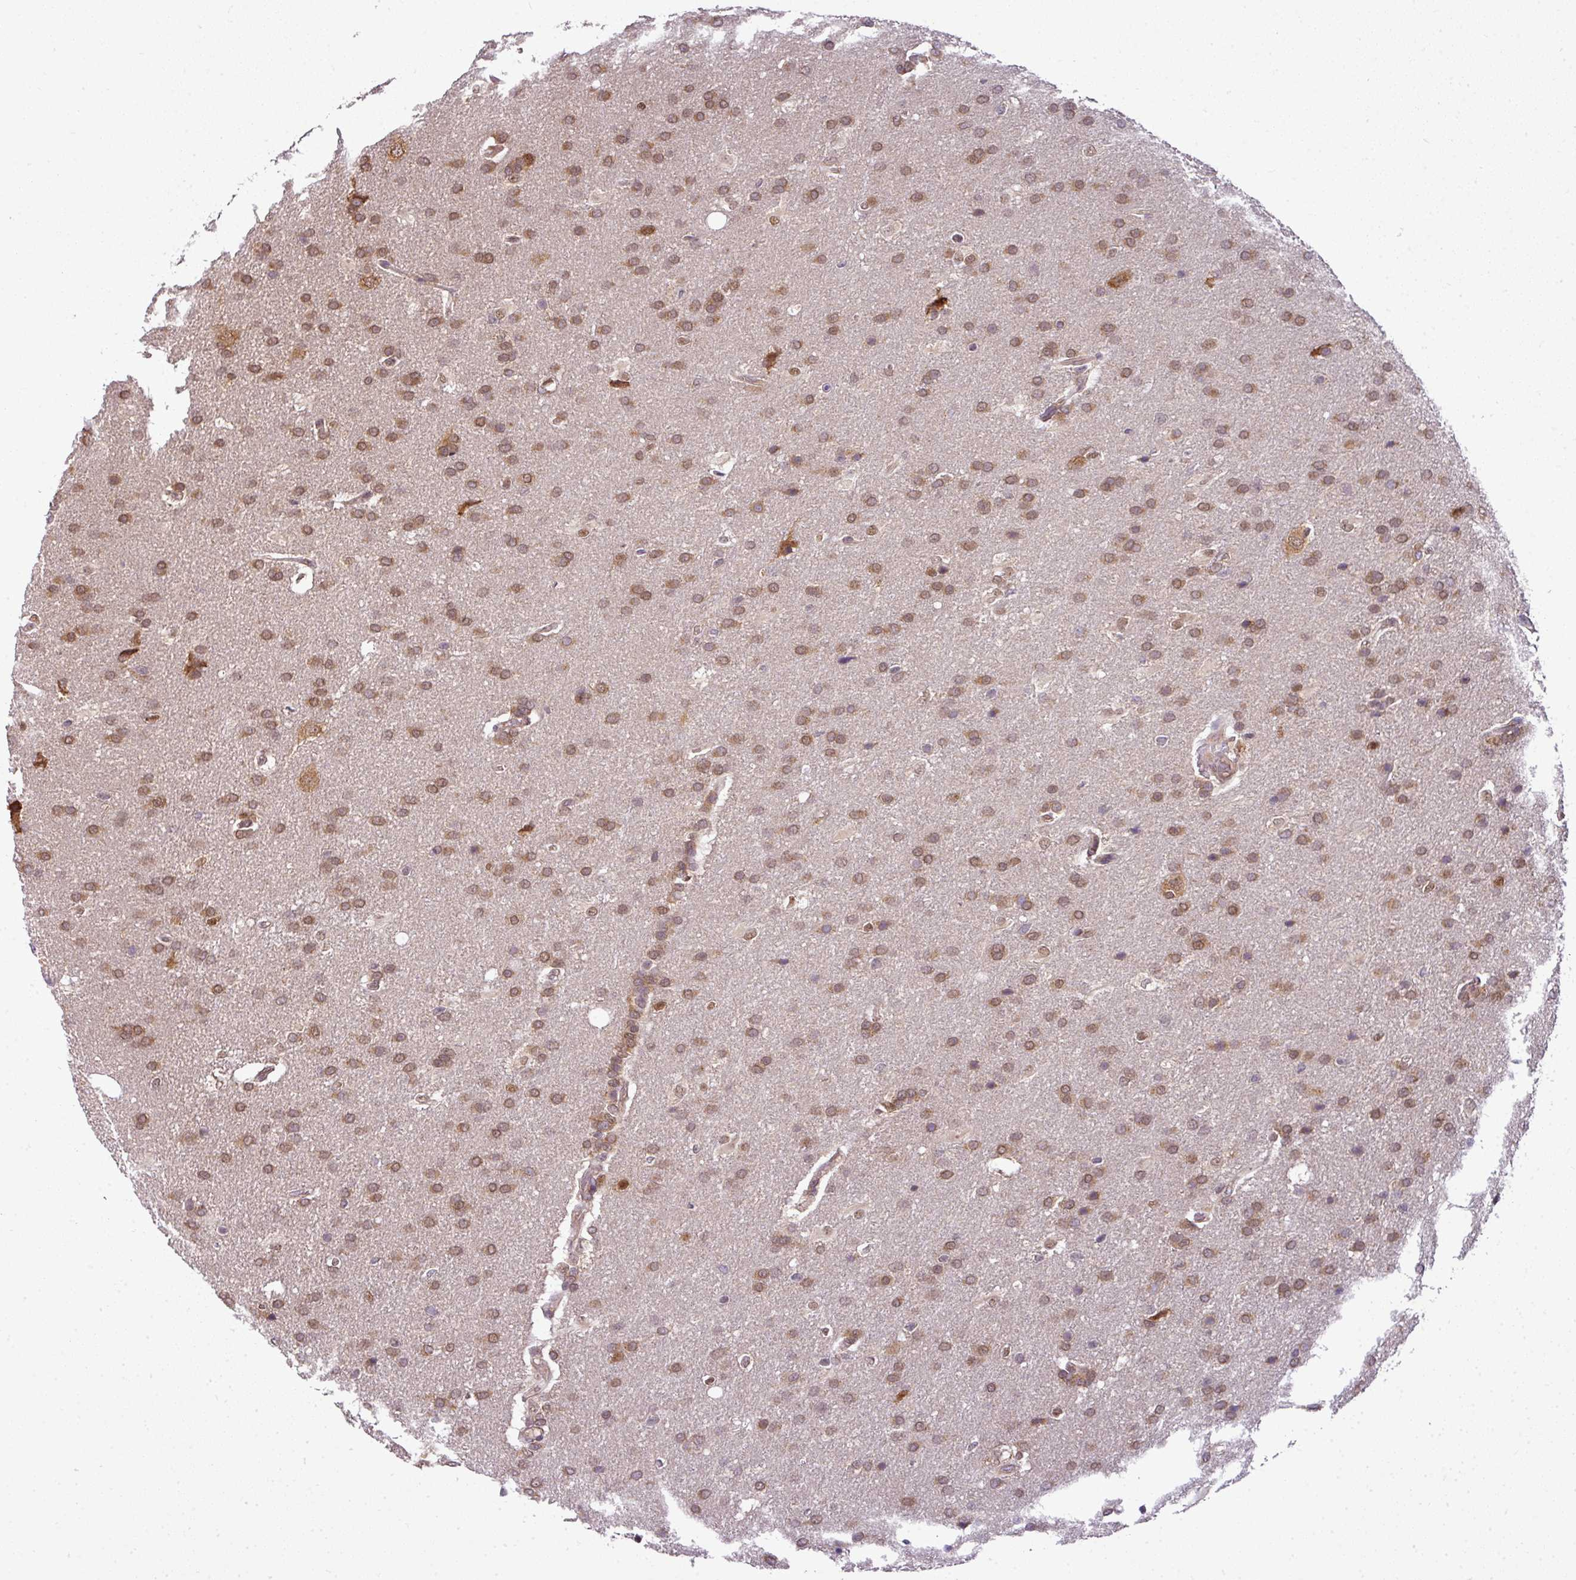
{"staining": {"intensity": "moderate", "quantity": ">75%", "location": "cytoplasmic/membranous,nuclear"}, "tissue": "glioma", "cell_type": "Tumor cells", "image_type": "cancer", "snomed": [{"axis": "morphology", "description": "Glioma, malignant, High grade"}, {"axis": "topography", "description": "Brain"}], "caption": "A brown stain labels moderate cytoplasmic/membranous and nuclear expression of a protein in glioma tumor cells.", "gene": "RBM4B", "patient": {"sex": "male", "age": 56}}